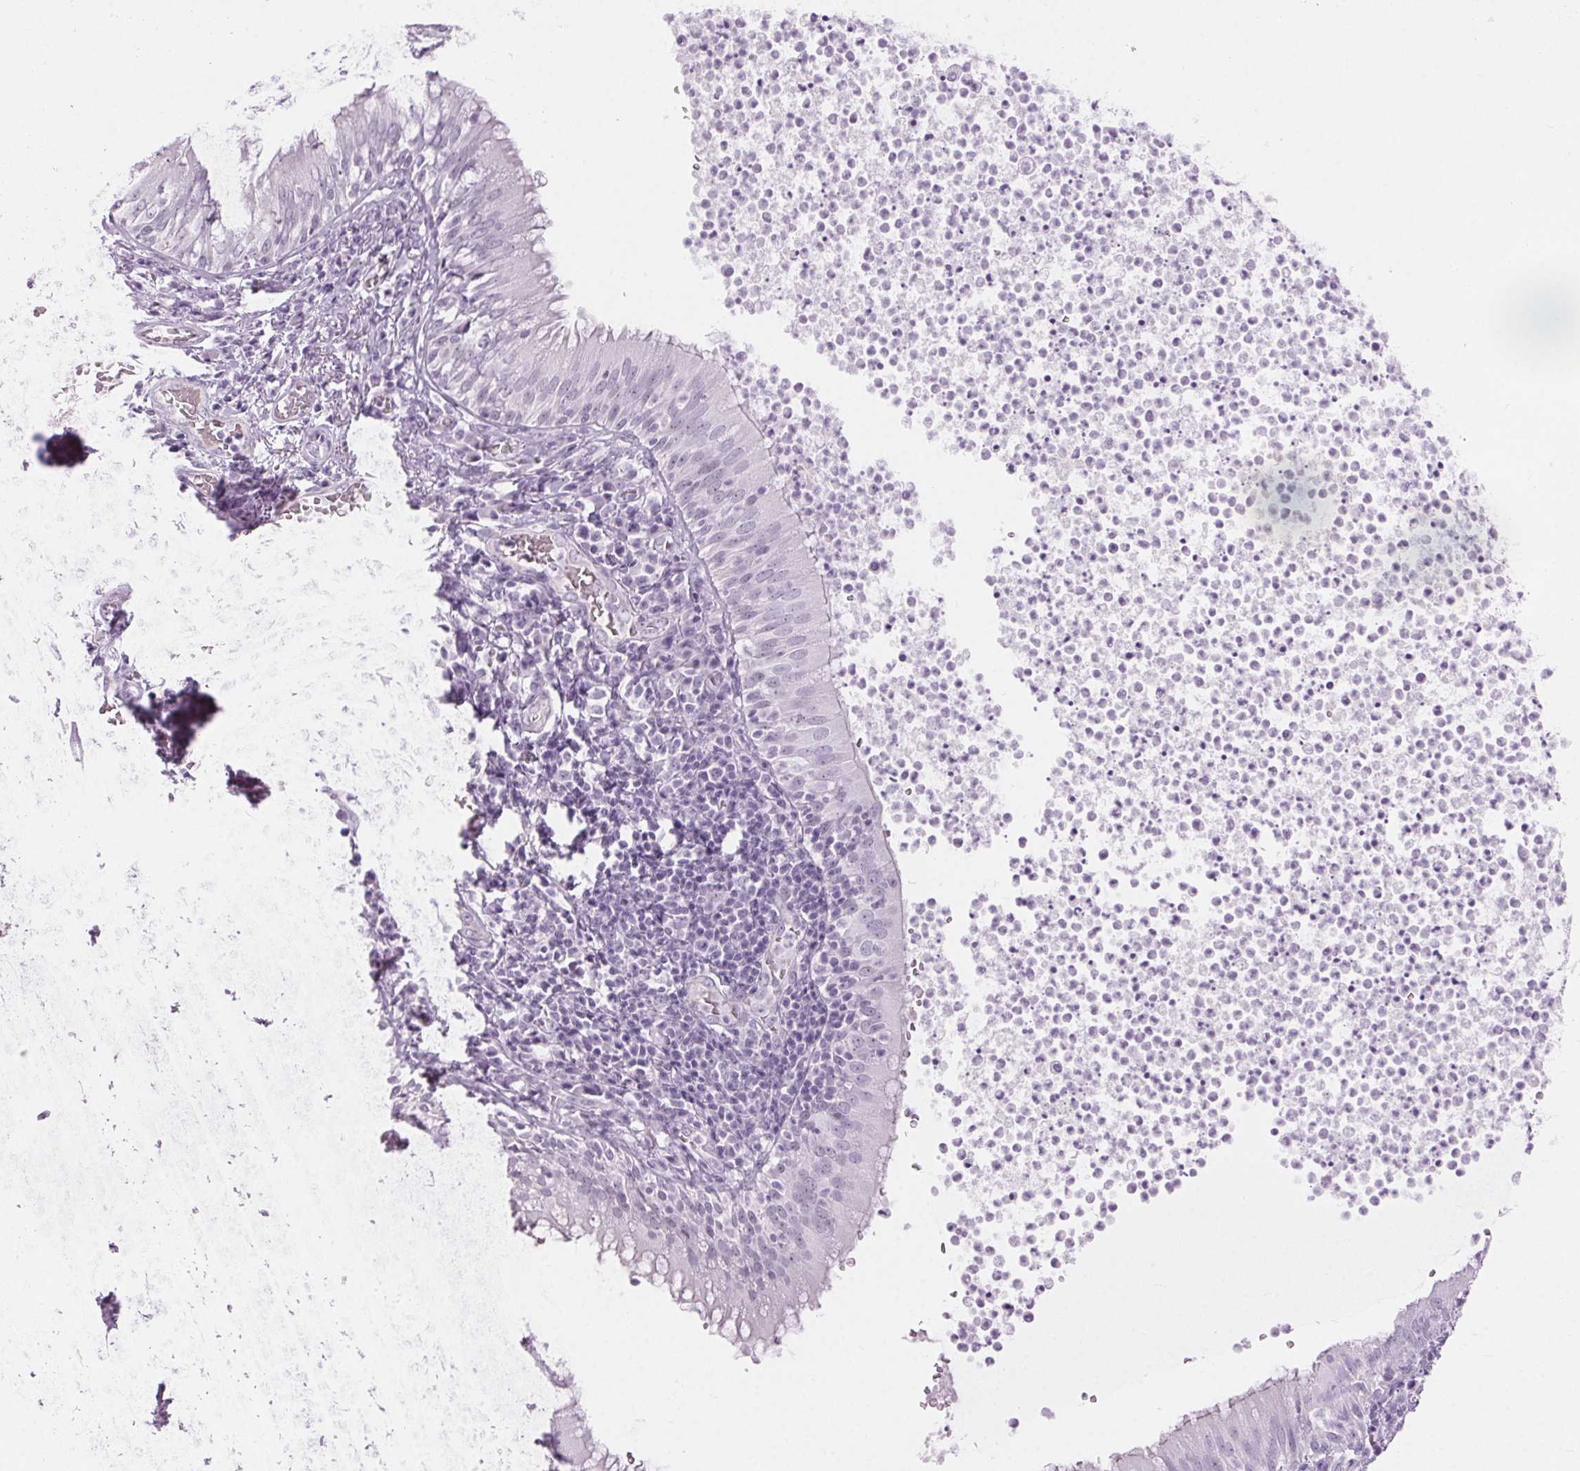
{"staining": {"intensity": "negative", "quantity": "none", "location": "none"}, "tissue": "bronchus", "cell_type": "Respiratory epithelial cells", "image_type": "normal", "snomed": [{"axis": "morphology", "description": "Normal tissue, NOS"}, {"axis": "topography", "description": "Lymph node"}, {"axis": "topography", "description": "Bronchus"}], "caption": "This is a micrograph of IHC staining of unremarkable bronchus, which shows no staining in respiratory epithelial cells. Nuclei are stained in blue.", "gene": "BEND2", "patient": {"sex": "male", "age": 56}}